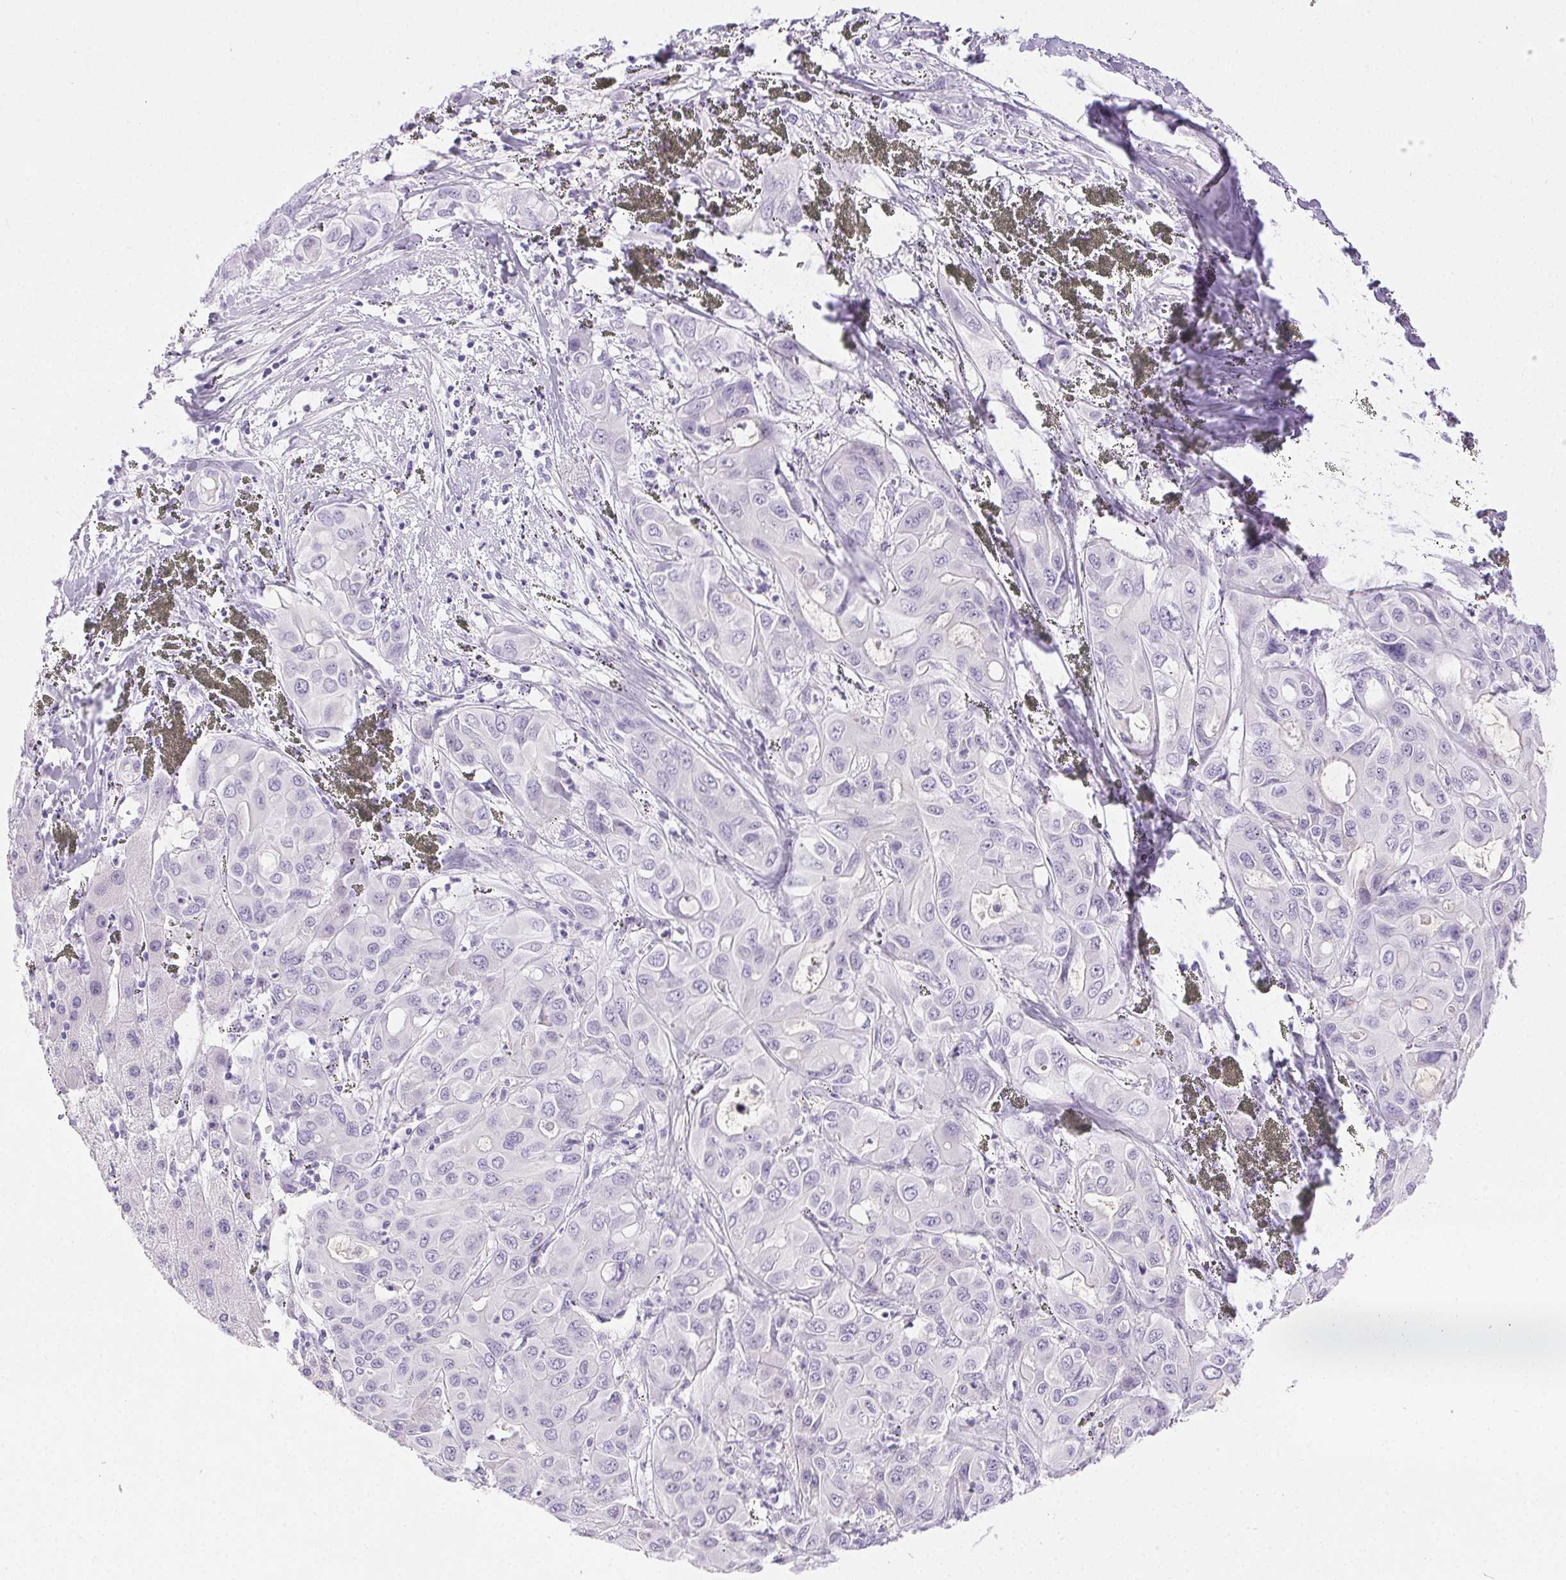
{"staining": {"intensity": "negative", "quantity": "none", "location": "none"}, "tissue": "liver cancer", "cell_type": "Tumor cells", "image_type": "cancer", "snomed": [{"axis": "morphology", "description": "Cholangiocarcinoma"}, {"axis": "topography", "description": "Liver"}], "caption": "A micrograph of human cholangiocarcinoma (liver) is negative for staining in tumor cells.", "gene": "C20orf85", "patient": {"sex": "female", "age": 60}}